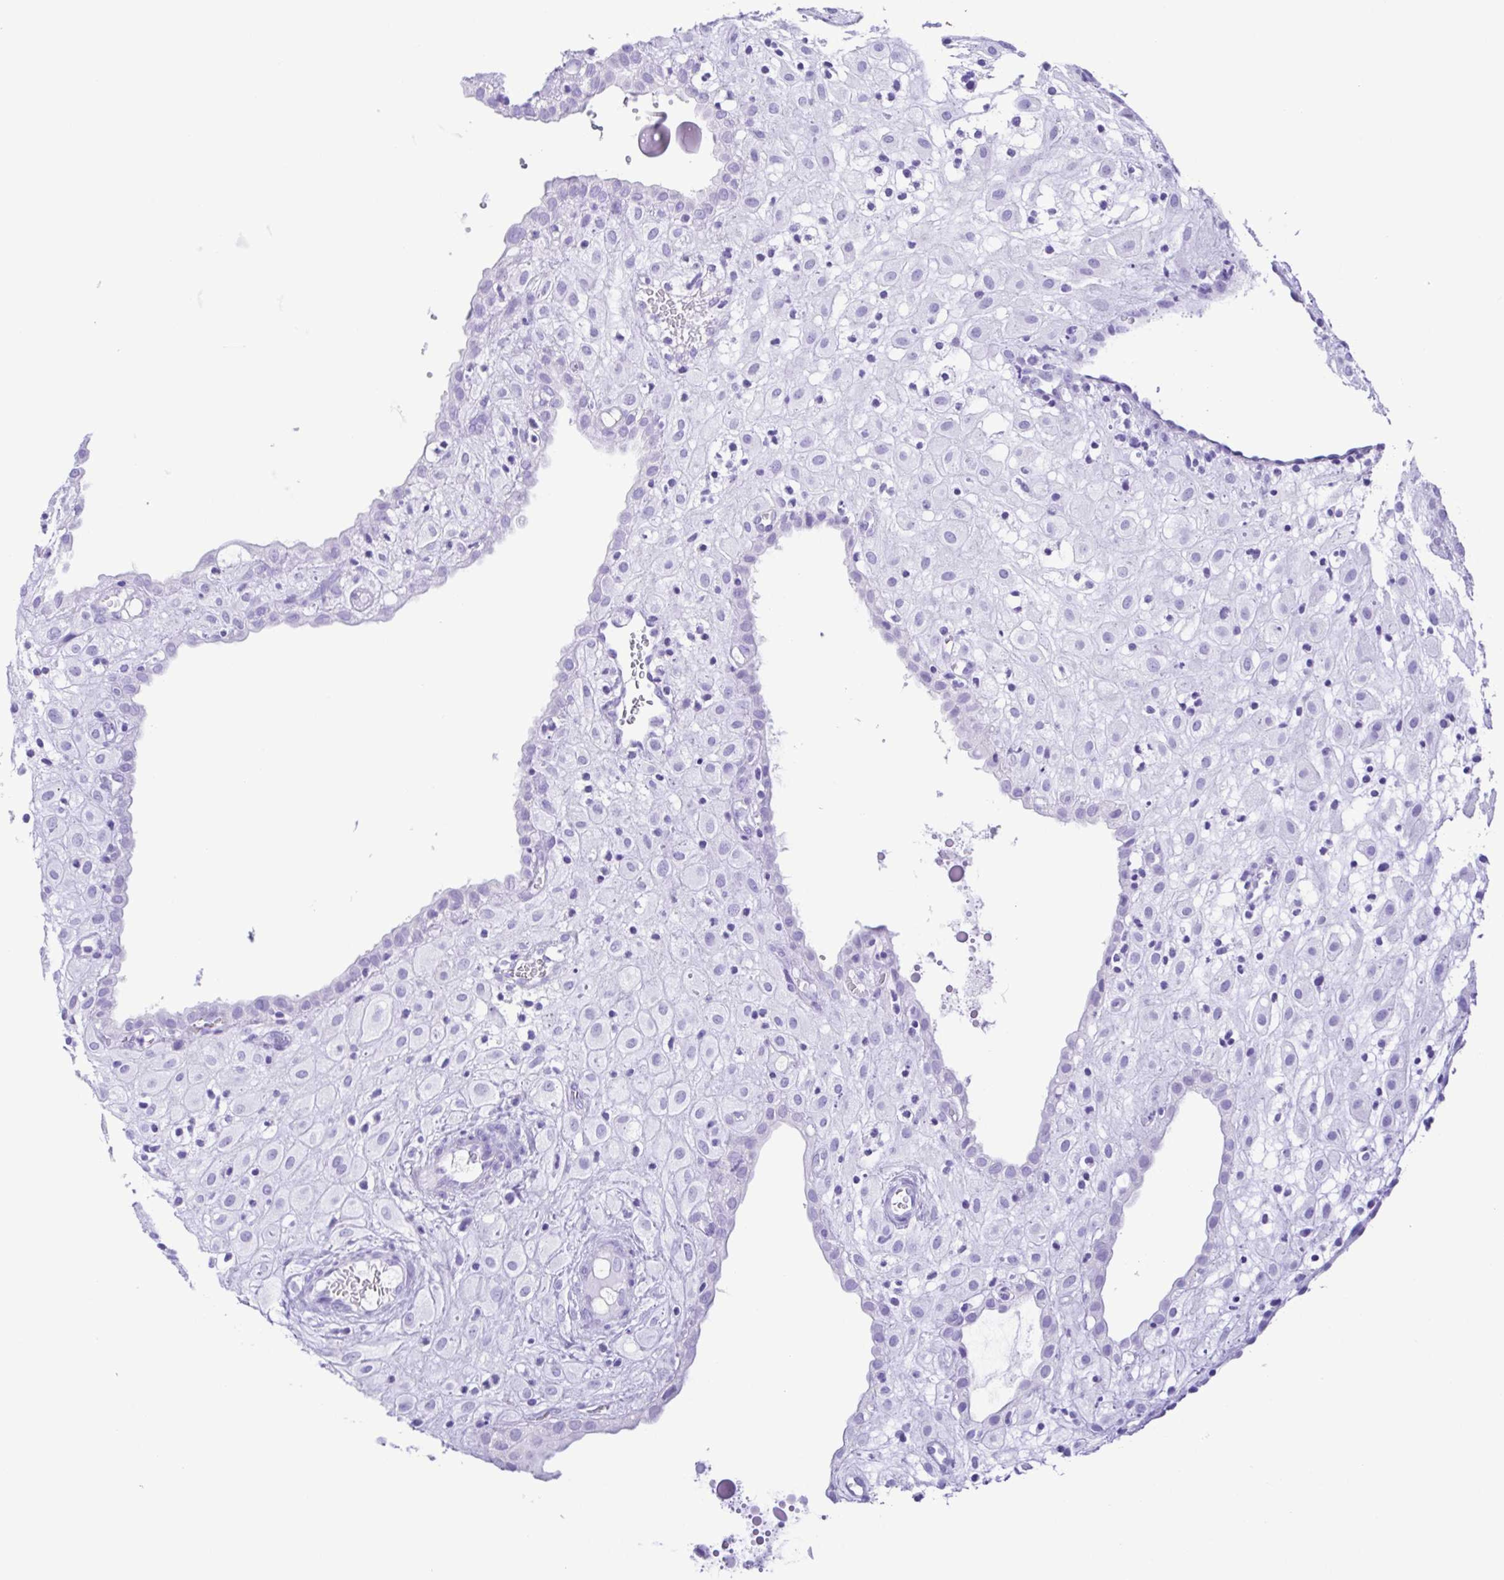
{"staining": {"intensity": "negative", "quantity": "none", "location": "none"}, "tissue": "placenta", "cell_type": "Decidual cells", "image_type": "normal", "snomed": [{"axis": "morphology", "description": "Normal tissue, NOS"}, {"axis": "topography", "description": "Placenta"}], "caption": "A histopathology image of human placenta is negative for staining in decidual cells. (IHC, brightfield microscopy, high magnification).", "gene": "ERP27", "patient": {"sex": "female", "age": 24}}